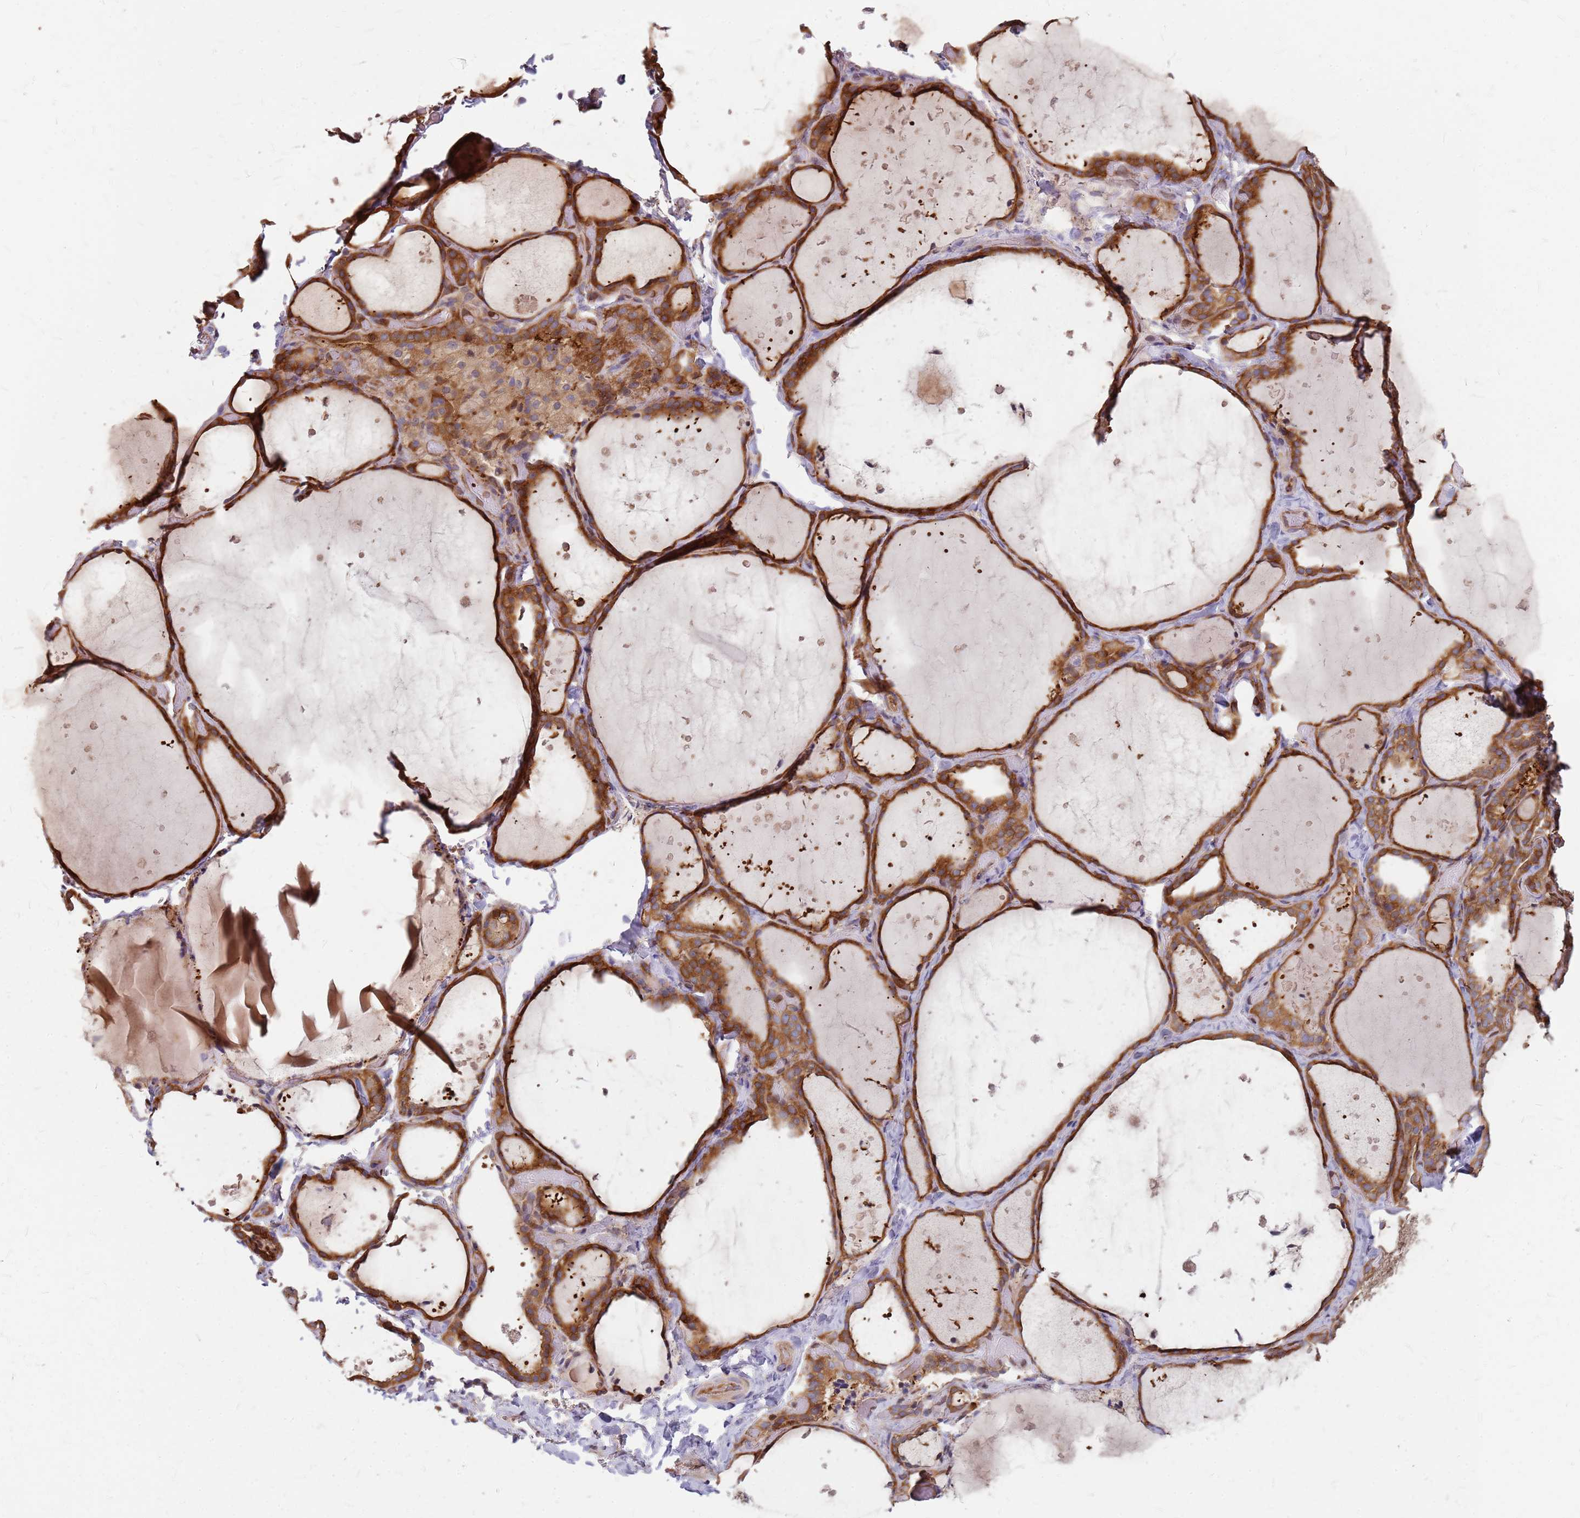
{"staining": {"intensity": "moderate", "quantity": ">75%", "location": "cytoplasmic/membranous"}, "tissue": "thyroid gland", "cell_type": "Glandular cells", "image_type": "normal", "snomed": [{"axis": "morphology", "description": "Normal tissue, NOS"}, {"axis": "topography", "description": "Thyroid gland"}], "caption": "The micrograph exhibits staining of normal thyroid gland, revealing moderate cytoplasmic/membranous protein staining (brown color) within glandular cells.", "gene": "HDX", "patient": {"sex": "female", "age": 44}}